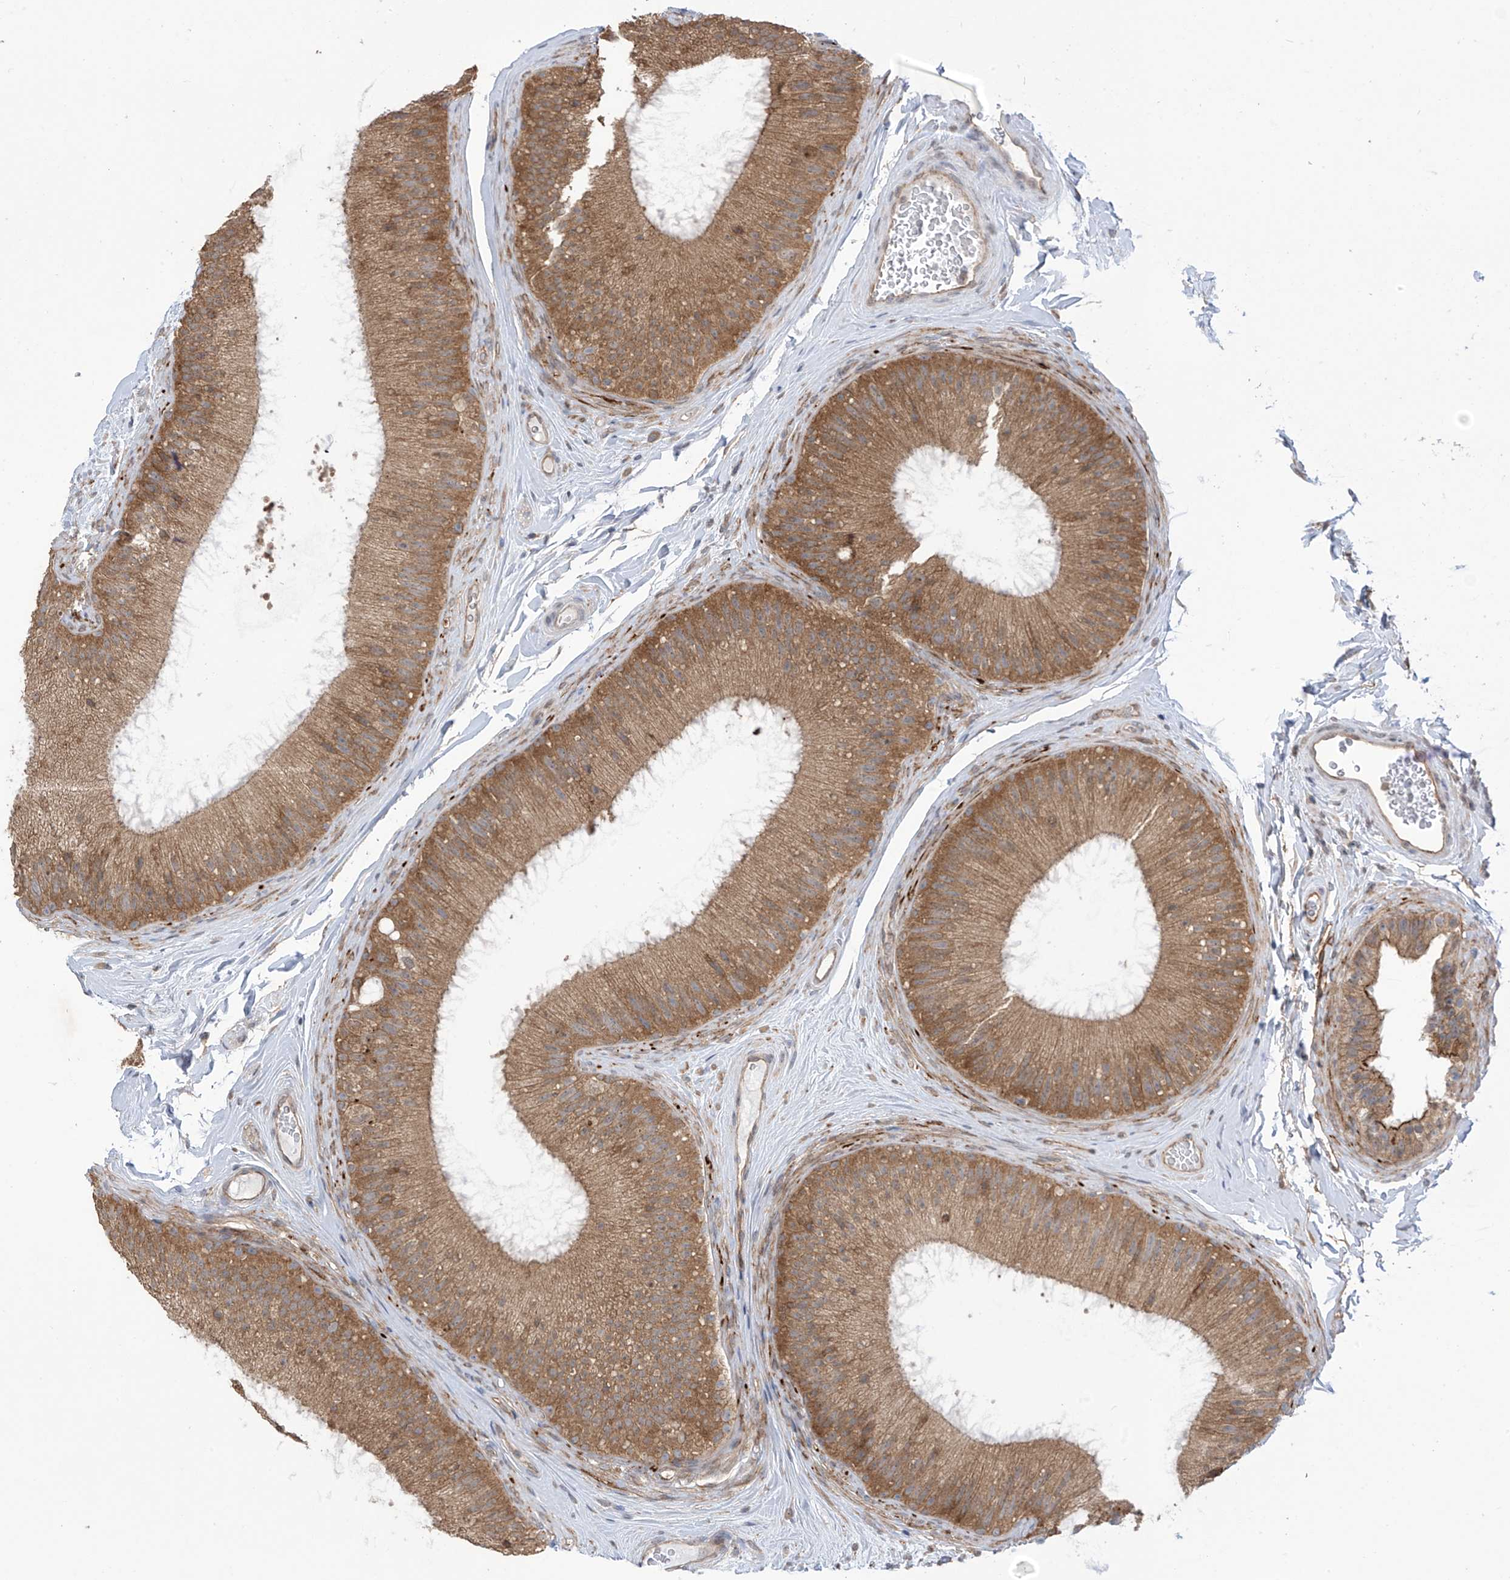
{"staining": {"intensity": "moderate", "quantity": ">75%", "location": "cytoplasmic/membranous"}, "tissue": "epididymis", "cell_type": "Glandular cells", "image_type": "normal", "snomed": [{"axis": "morphology", "description": "Normal tissue, NOS"}, {"axis": "topography", "description": "Epididymis"}], "caption": "Immunohistochemical staining of normal human epididymis exhibits >75% levels of moderate cytoplasmic/membranous protein expression in about >75% of glandular cells. Immunohistochemistry (ihc) stains the protein of interest in brown and the nuclei are stained blue.", "gene": "KIAA1522", "patient": {"sex": "male", "age": 45}}